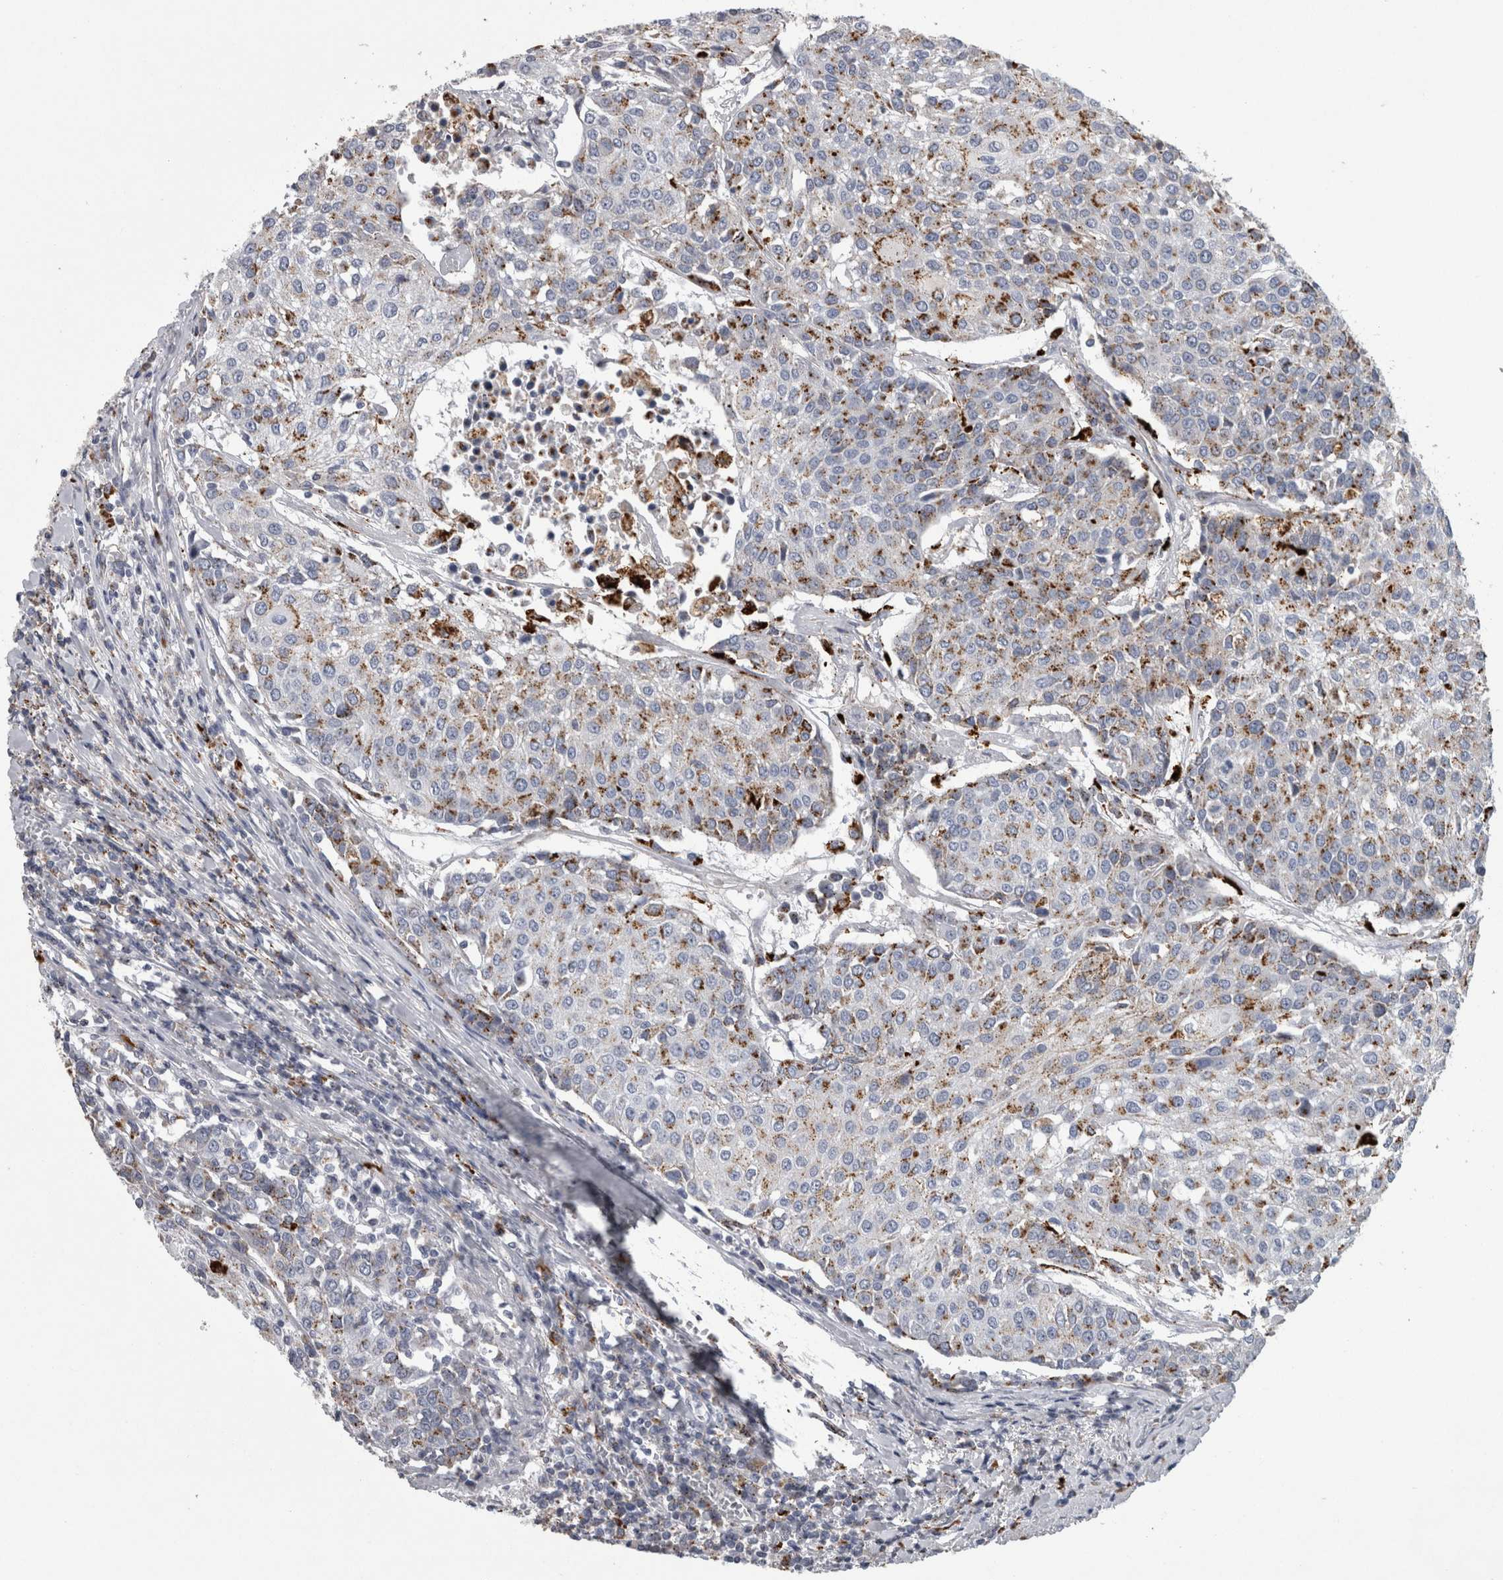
{"staining": {"intensity": "weak", "quantity": "25%-75%", "location": "cytoplasmic/membranous"}, "tissue": "urothelial cancer", "cell_type": "Tumor cells", "image_type": "cancer", "snomed": [{"axis": "morphology", "description": "Urothelial carcinoma, High grade"}, {"axis": "topography", "description": "Urinary bladder"}], "caption": "Protein expression analysis of urothelial cancer exhibits weak cytoplasmic/membranous positivity in approximately 25%-75% of tumor cells. (DAB IHC with brightfield microscopy, high magnification).", "gene": "DPP7", "patient": {"sex": "female", "age": 85}}